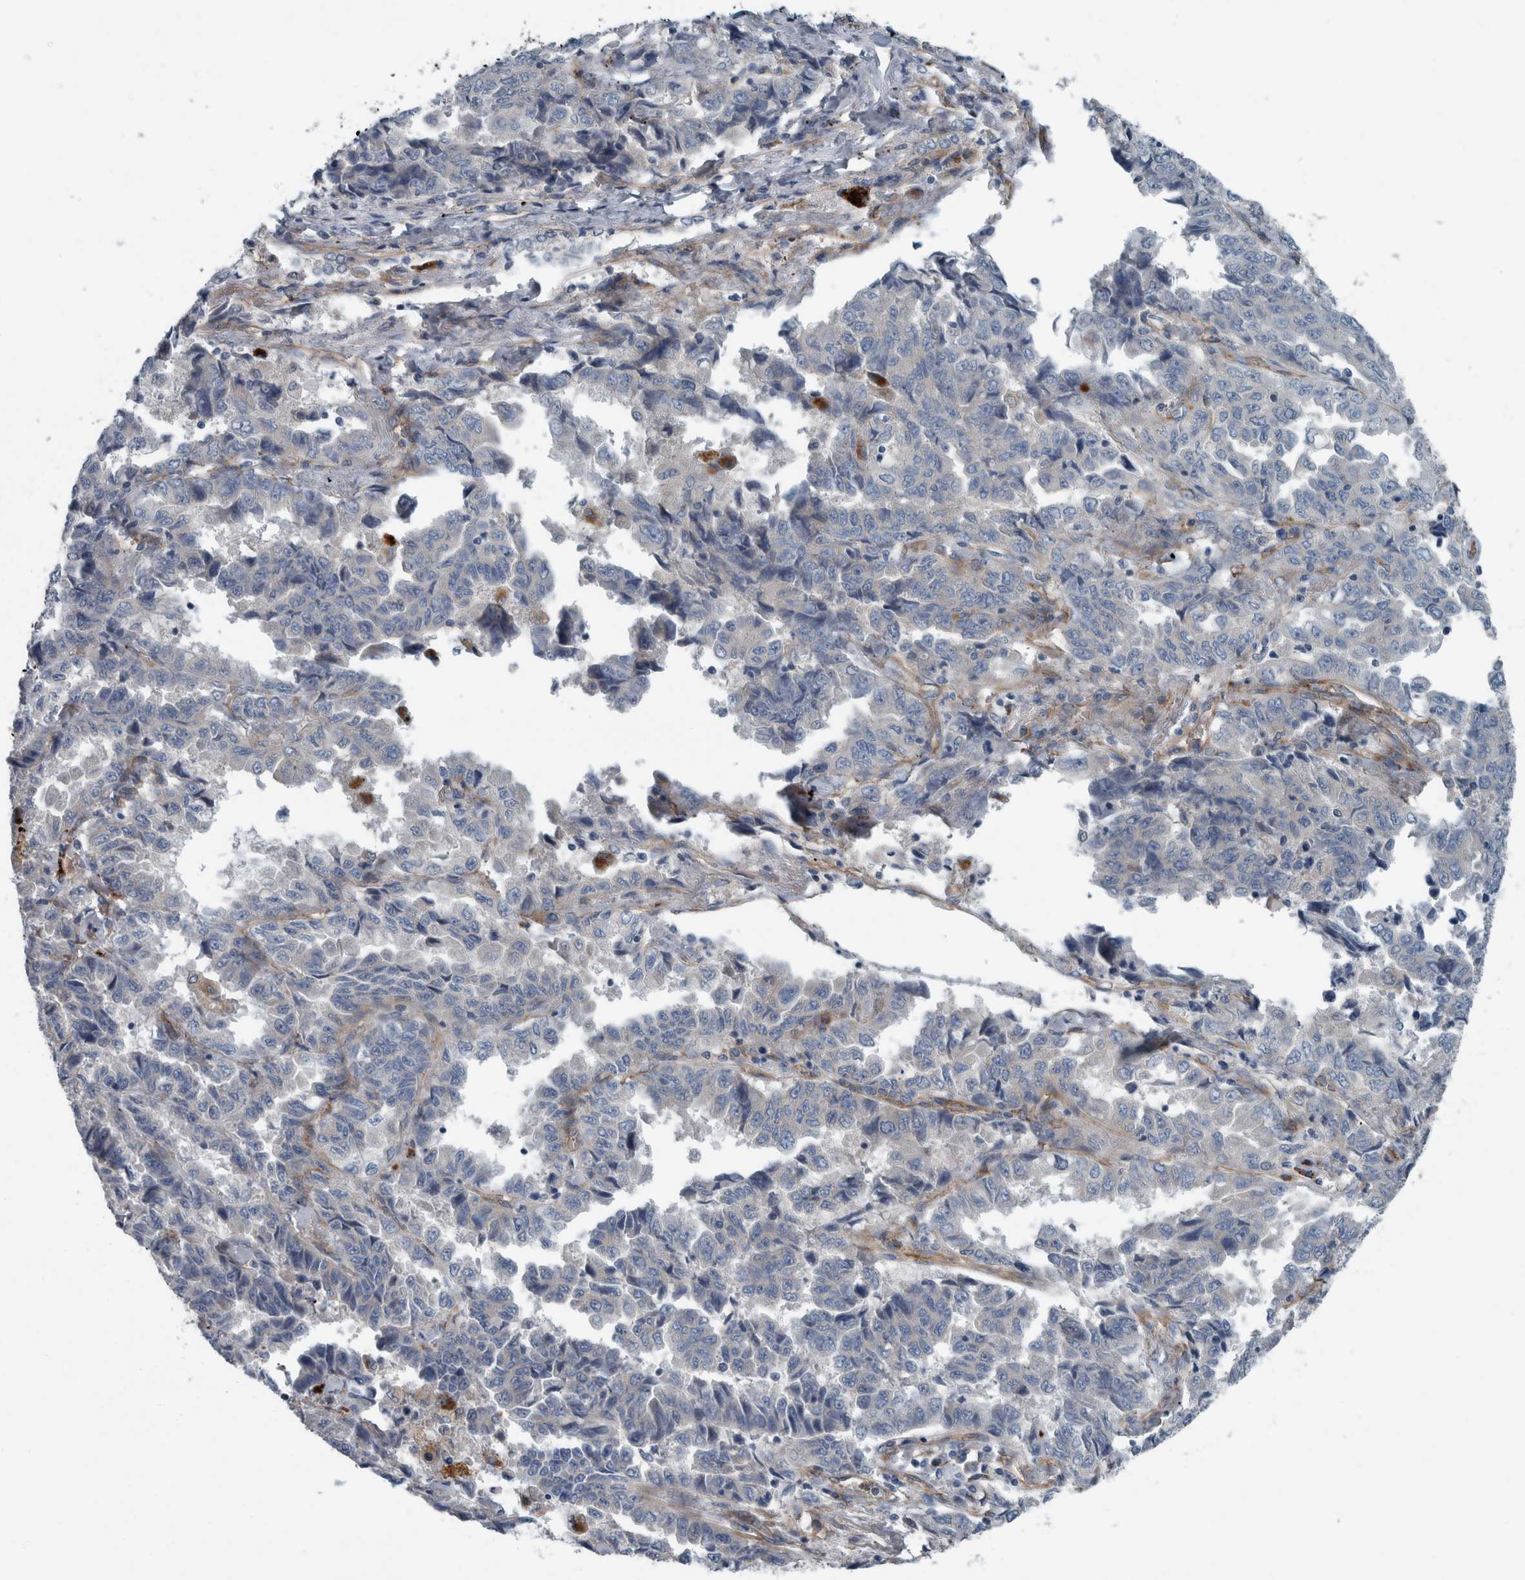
{"staining": {"intensity": "negative", "quantity": "none", "location": "none"}, "tissue": "lung cancer", "cell_type": "Tumor cells", "image_type": "cancer", "snomed": [{"axis": "morphology", "description": "Adenocarcinoma, NOS"}, {"axis": "topography", "description": "Lung"}], "caption": "Tumor cells show no significant expression in lung cancer (adenocarcinoma).", "gene": "GLT8D2", "patient": {"sex": "female", "age": 51}}